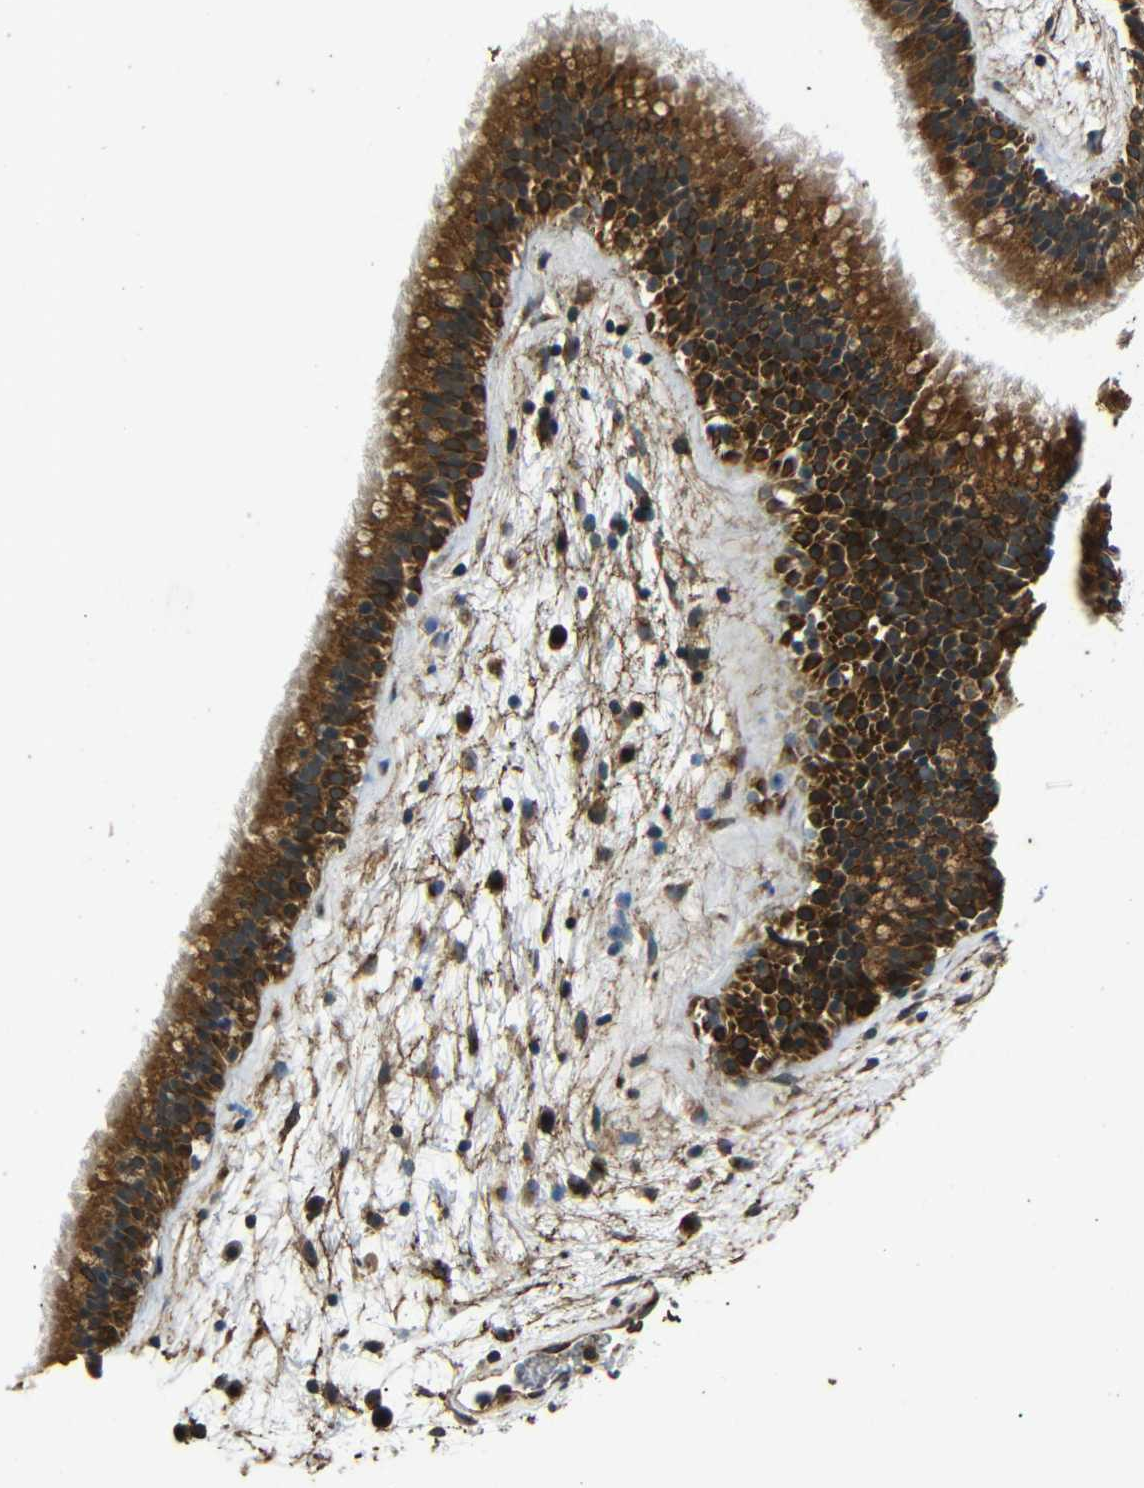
{"staining": {"intensity": "strong", "quantity": ">75%", "location": "cytoplasmic/membranous"}, "tissue": "nasopharynx", "cell_type": "Respiratory epithelial cells", "image_type": "normal", "snomed": [{"axis": "morphology", "description": "Normal tissue, NOS"}, {"axis": "morphology", "description": "Inflammation, NOS"}, {"axis": "topography", "description": "Nasopharynx"}], "caption": "Immunohistochemistry micrograph of unremarkable nasopharynx: nasopharynx stained using IHC exhibits high levels of strong protein expression localized specifically in the cytoplasmic/membranous of respiratory epithelial cells, appearing as a cytoplasmic/membranous brown color.", "gene": "TRPC1", "patient": {"sex": "male", "age": 48}}